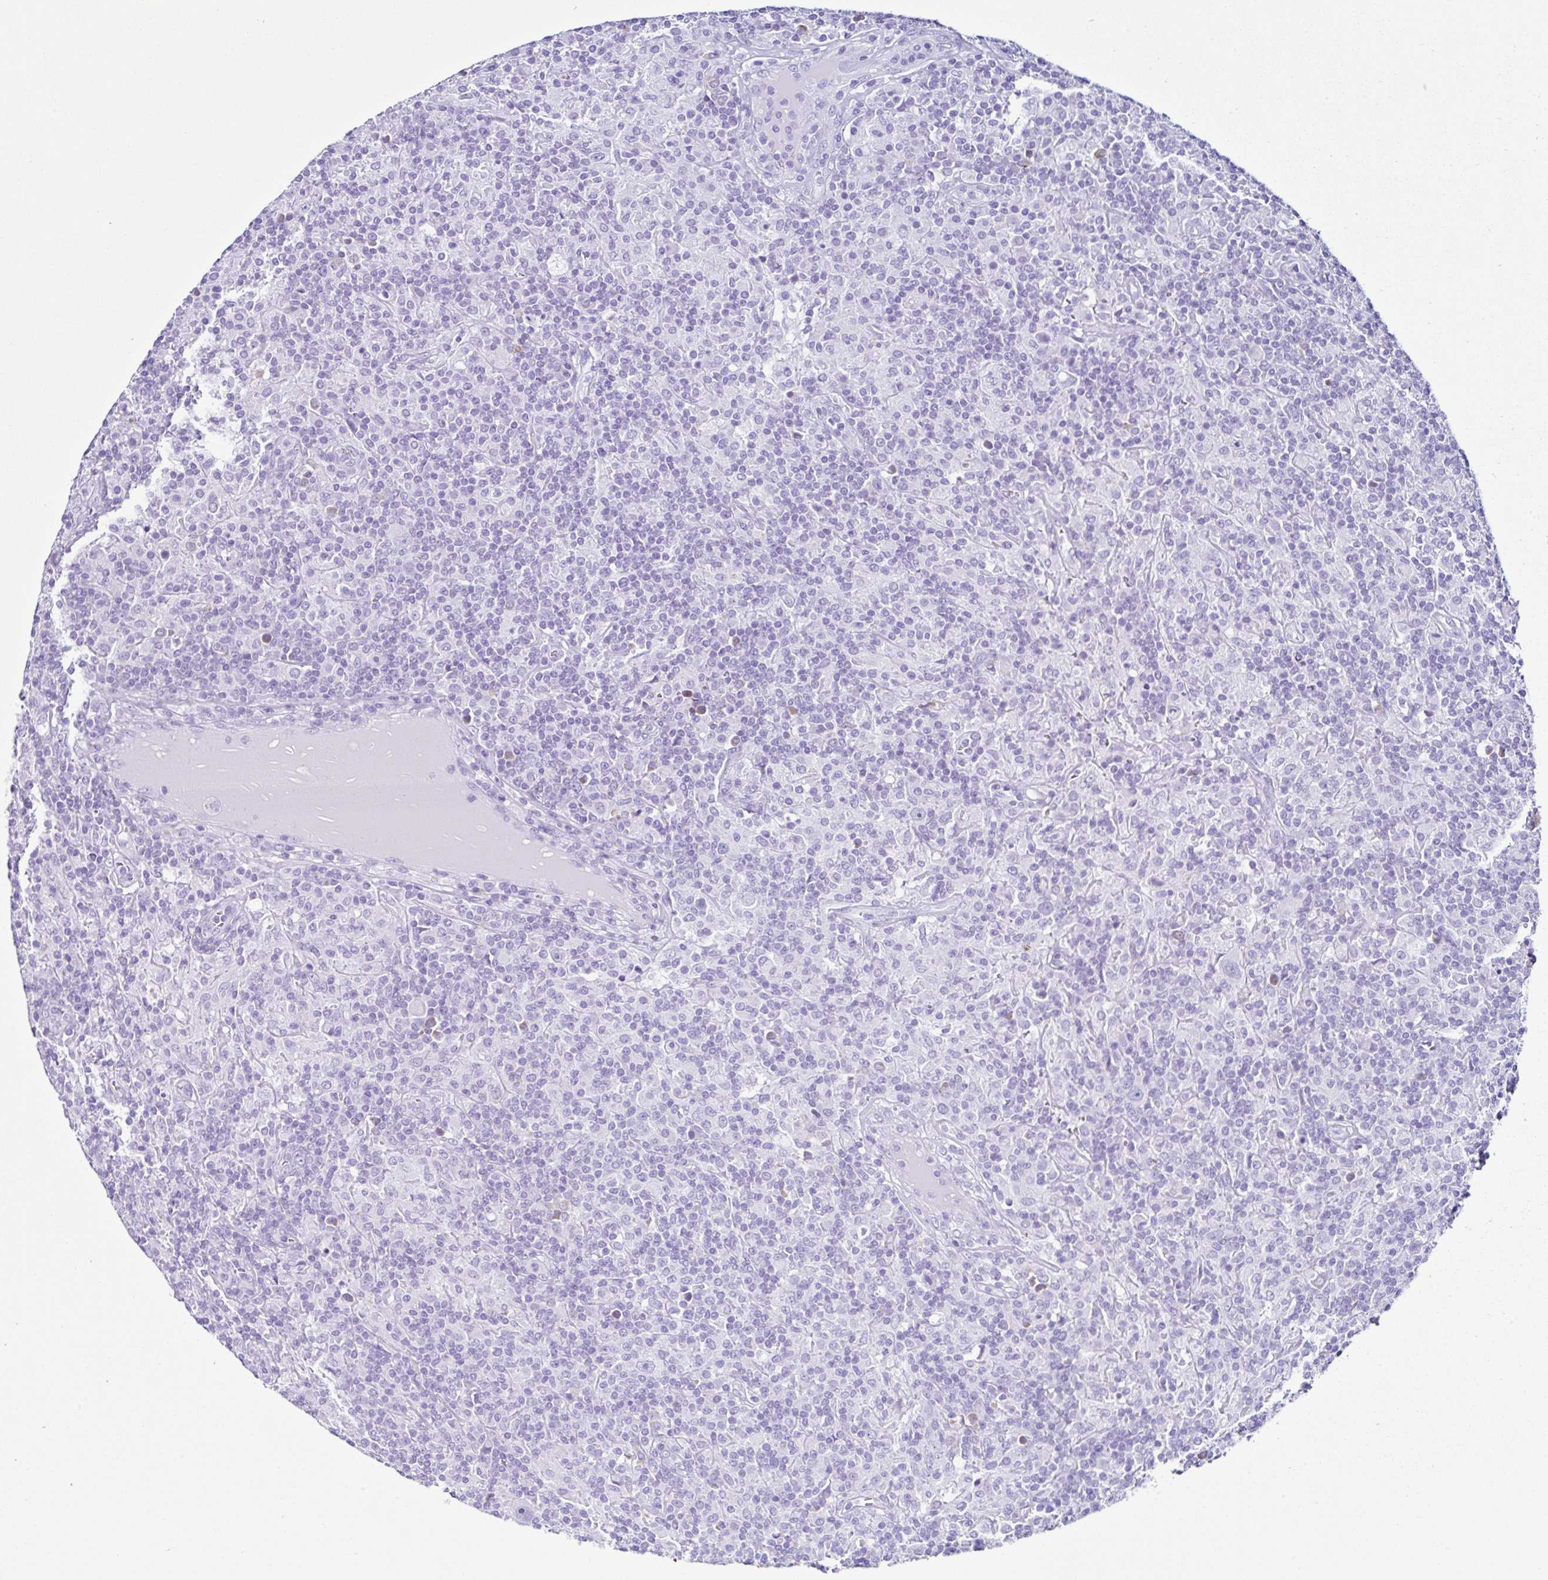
{"staining": {"intensity": "negative", "quantity": "none", "location": "none"}, "tissue": "lymphoma", "cell_type": "Tumor cells", "image_type": "cancer", "snomed": [{"axis": "morphology", "description": "Hodgkin's disease, NOS"}, {"axis": "topography", "description": "Lymph node"}], "caption": "Histopathology image shows no protein expression in tumor cells of Hodgkin's disease tissue. (DAB immunohistochemistry (IHC) visualized using brightfield microscopy, high magnification).", "gene": "PIGF", "patient": {"sex": "male", "age": 70}}